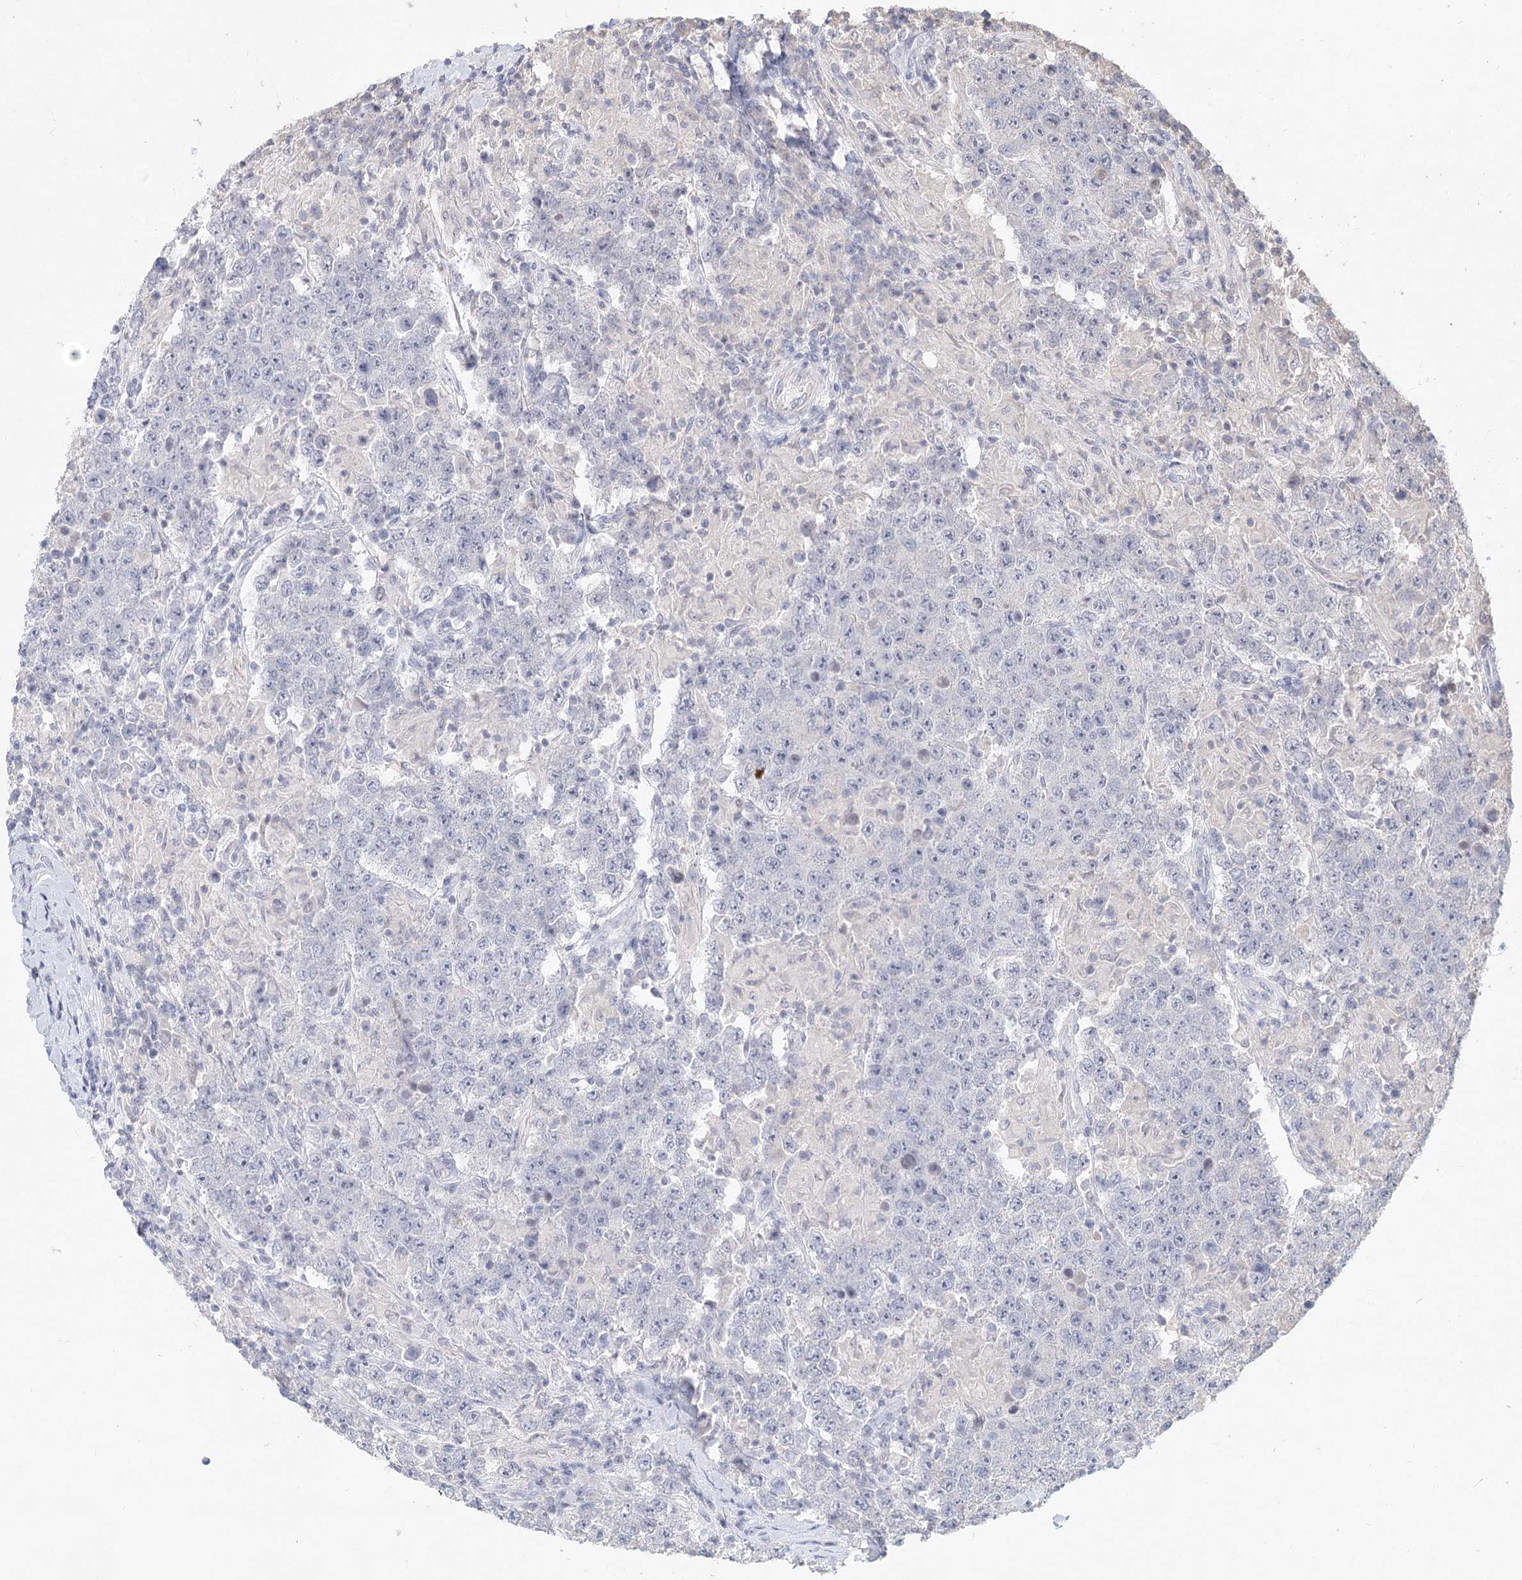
{"staining": {"intensity": "negative", "quantity": "none", "location": "none"}, "tissue": "testis cancer", "cell_type": "Tumor cells", "image_type": "cancer", "snomed": [{"axis": "morphology", "description": "Normal tissue, NOS"}, {"axis": "morphology", "description": "Urothelial carcinoma, High grade"}, {"axis": "morphology", "description": "Seminoma, NOS"}, {"axis": "morphology", "description": "Carcinoma, Embryonal, NOS"}, {"axis": "topography", "description": "Urinary bladder"}, {"axis": "topography", "description": "Testis"}], "caption": "High-grade urothelial carcinoma (testis) stained for a protein using IHC exhibits no positivity tumor cells.", "gene": "ARSI", "patient": {"sex": "male", "age": 41}}